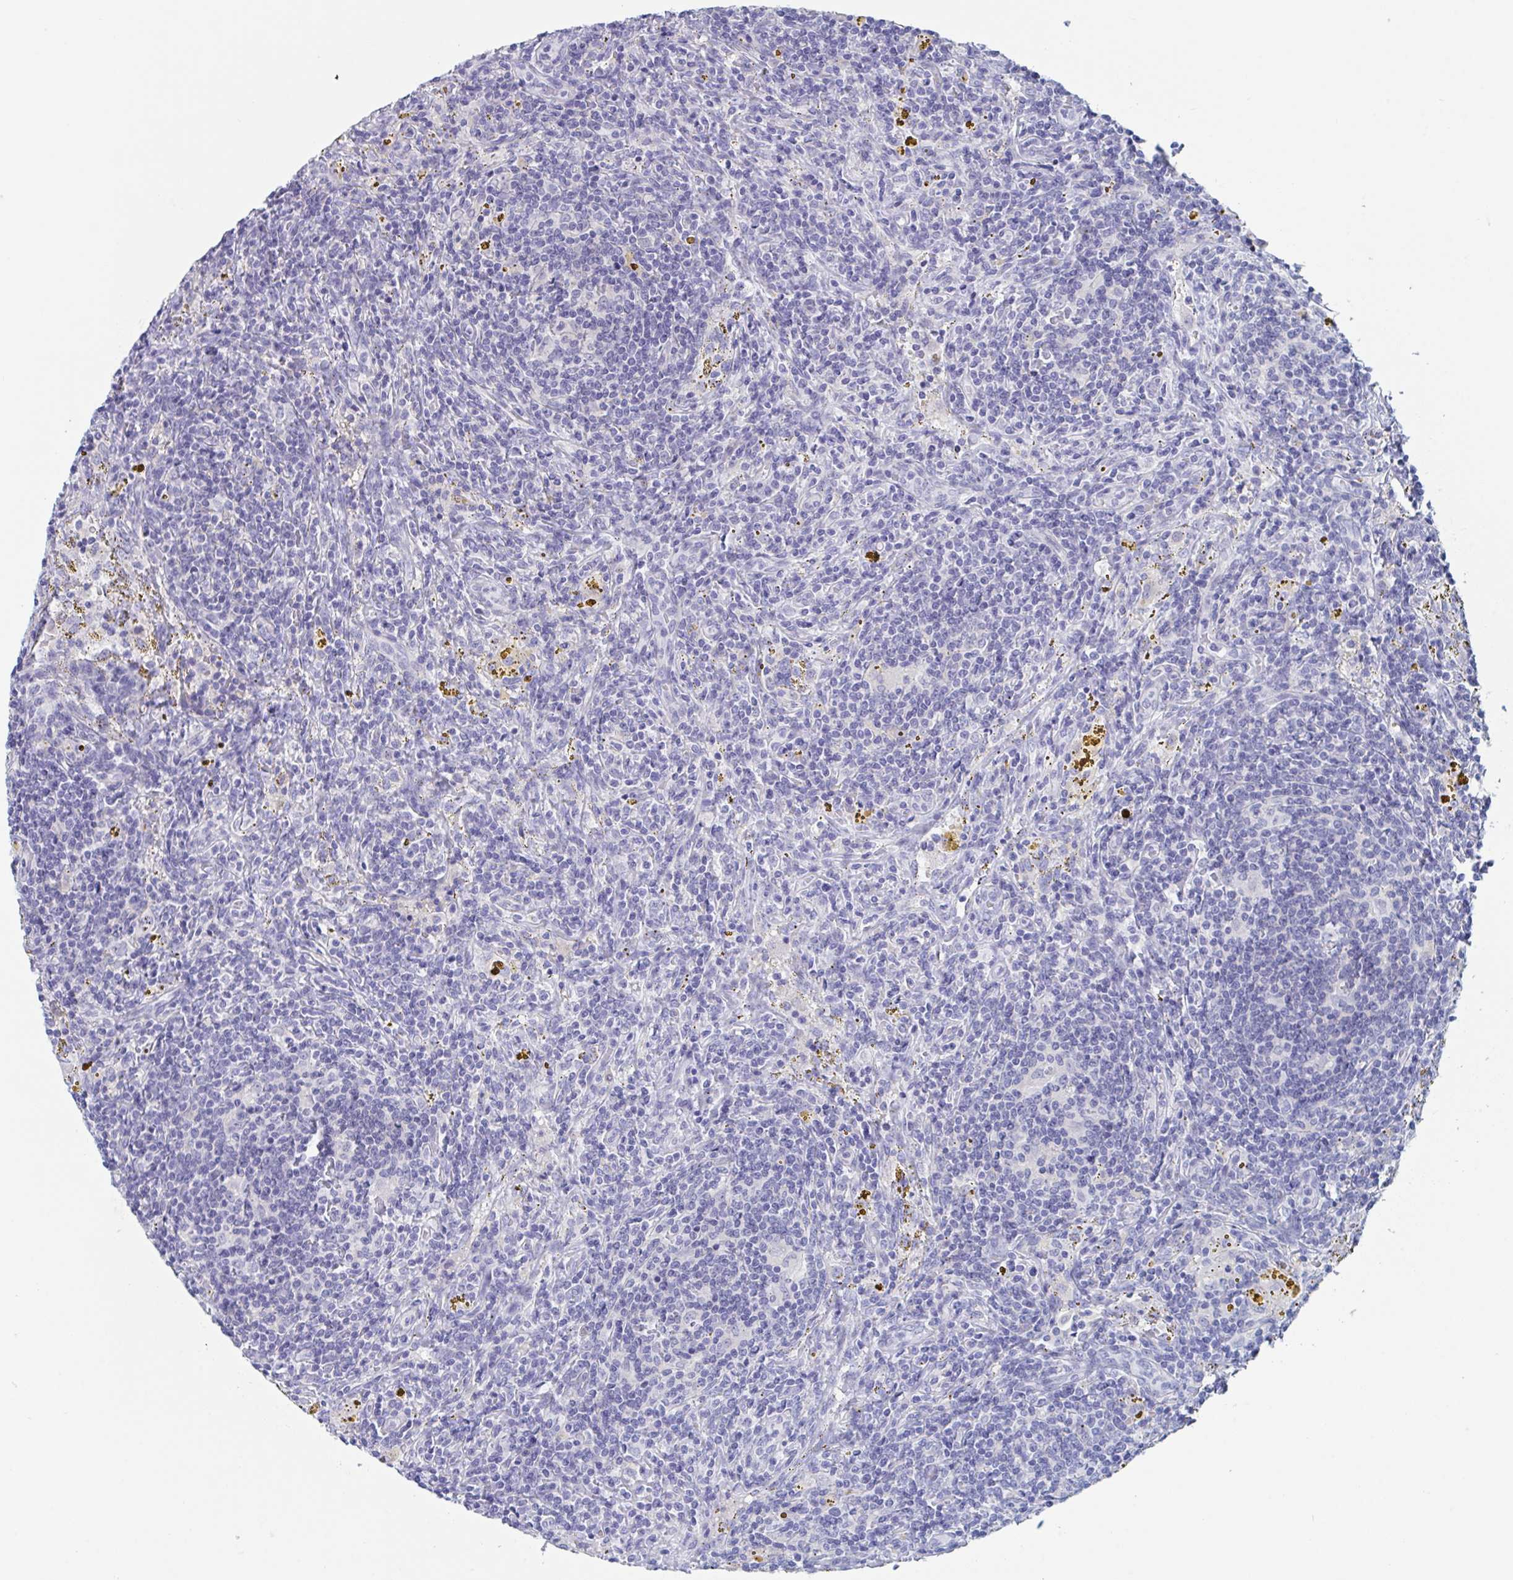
{"staining": {"intensity": "negative", "quantity": "none", "location": "none"}, "tissue": "lymphoma", "cell_type": "Tumor cells", "image_type": "cancer", "snomed": [{"axis": "morphology", "description": "Malignant lymphoma, non-Hodgkin's type, Low grade"}, {"axis": "topography", "description": "Spleen"}], "caption": "Immunohistochemical staining of malignant lymphoma, non-Hodgkin's type (low-grade) reveals no significant expression in tumor cells. The staining is performed using DAB brown chromogen with nuclei counter-stained in using hematoxylin.", "gene": "DPEP3", "patient": {"sex": "female", "age": 70}}